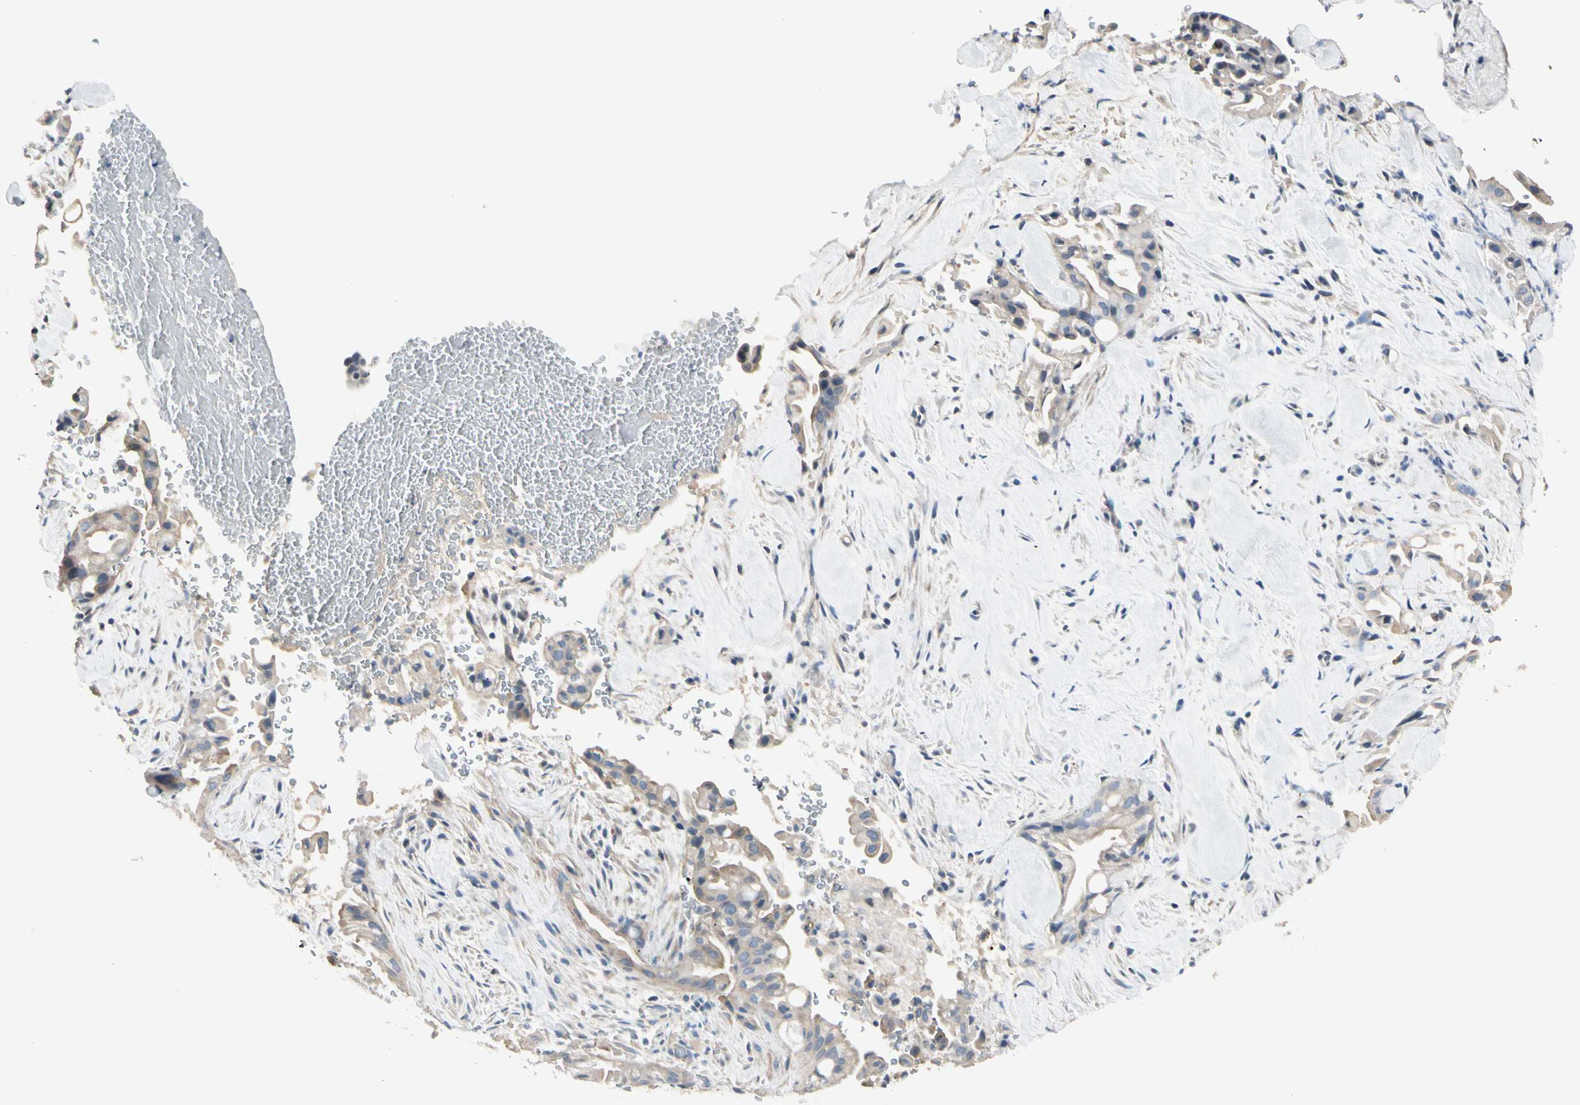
{"staining": {"intensity": "weak", "quantity": "25%-75%", "location": "cytoplasmic/membranous"}, "tissue": "liver cancer", "cell_type": "Tumor cells", "image_type": "cancer", "snomed": [{"axis": "morphology", "description": "Cholangiocarcinoma"}, {"axis": "topography", "description": "Liver"}], "caption": "Liver cancer stained with immunohistochemistry shows weak cytoplasmic/membranous staining in about 25%-75% of tumor cells. Immunohistochemistry stains the protein of interest in brown and the nuclei are stained blue.", "gene": "GPR153", "patient": {"sex": "female", "age": 68}}